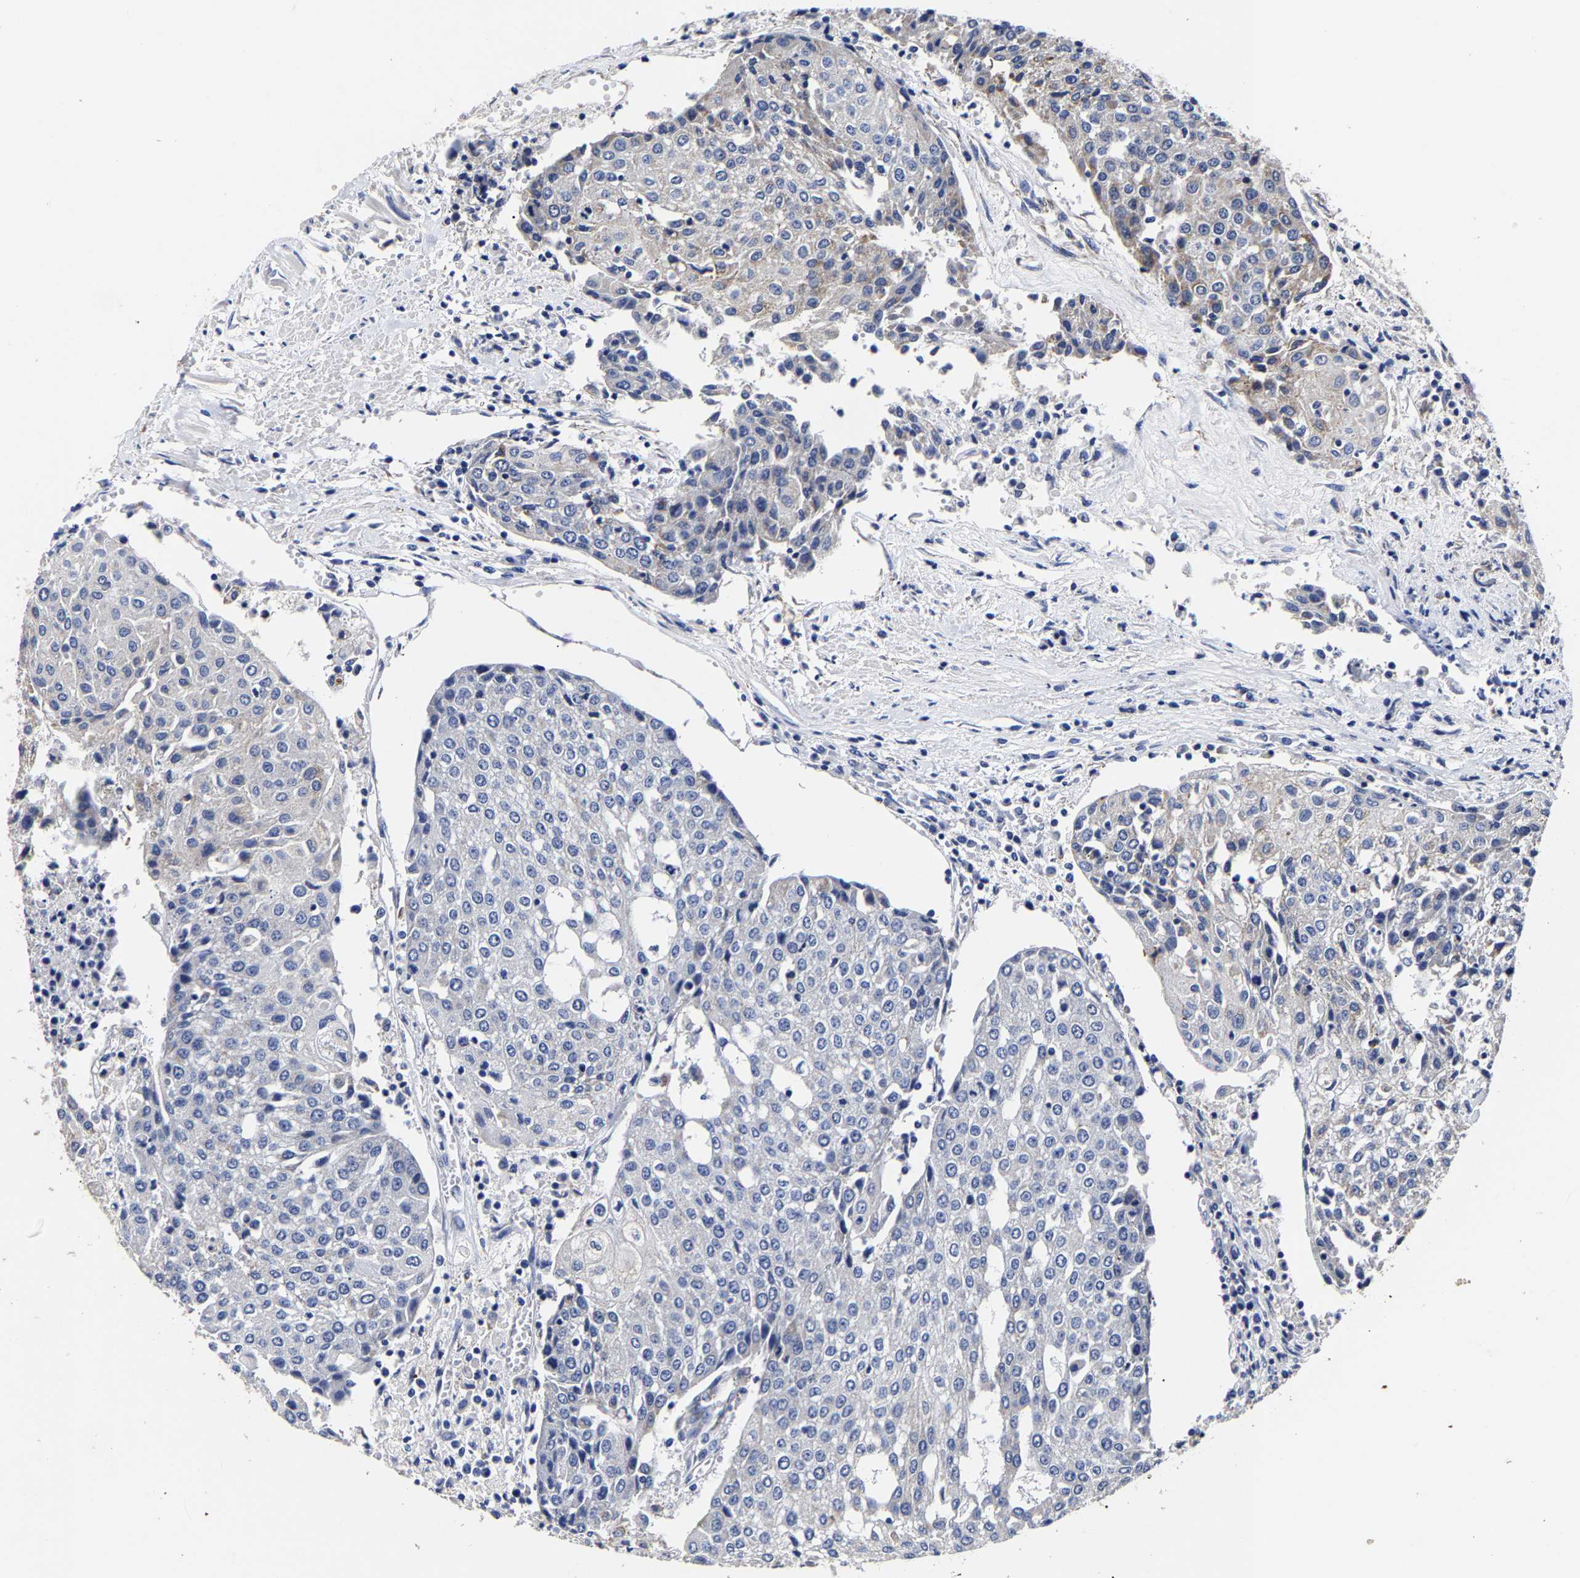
{"staining": {"intensity": "negative", "quantity": "none", "location": "none"}, "tissue": "urothelial cancer", "cell_type": "Tumor cells", "image_type": "cancer", "snomed": [{"axis": "morphology", "description": "Urothelial carcinoma, High grade"}, {"axis": "topography", "description": "Urinary bladder"}], "caption": "Immunohistochemistry (IHC) of urothelial carcinoma (high-grade) exhibits no staining in tumor cells.", "gene": "AASS", "patient": {"sex": "female", "age": 85}}